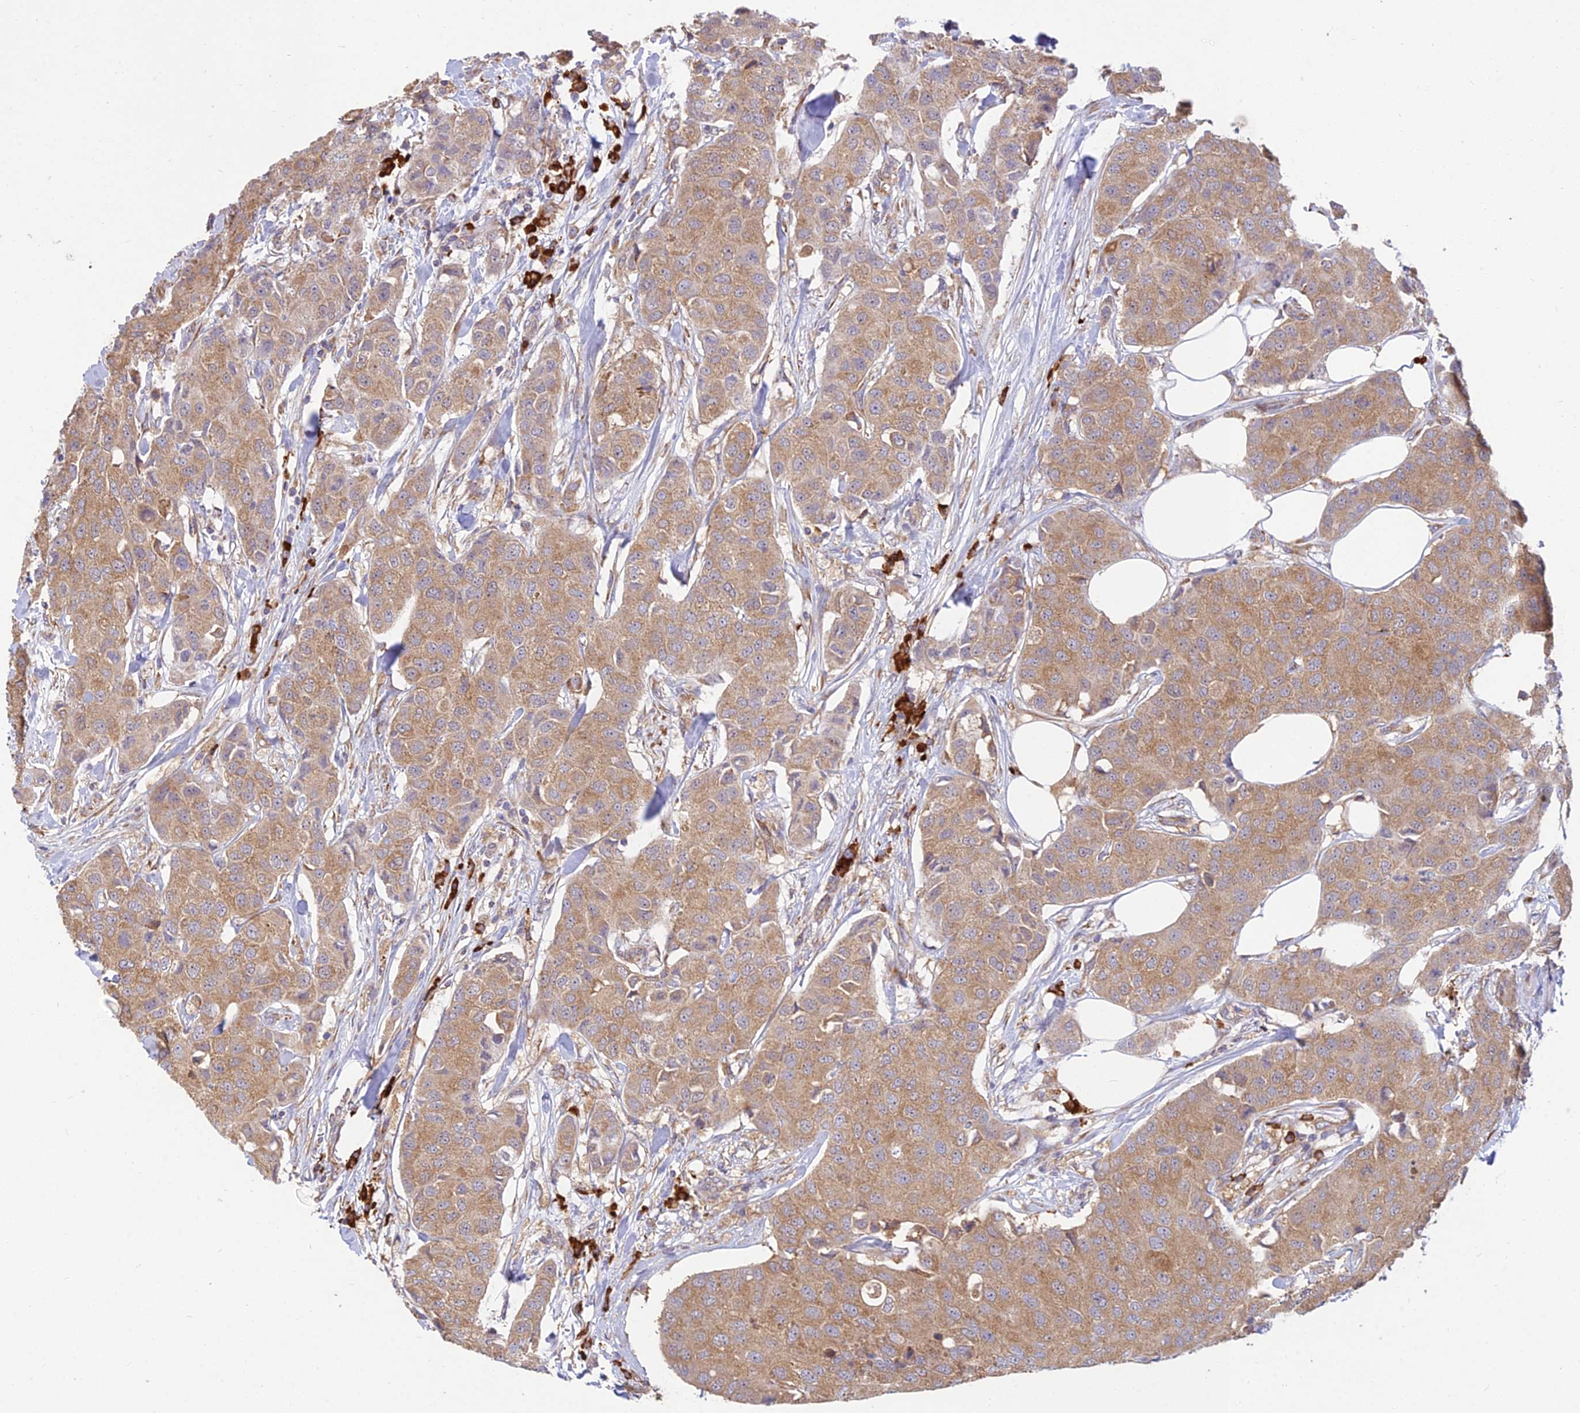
{"staining": {"intensity": "moderate", "quantity": ">75%", "location": "cytoplasmic/membranous"}, "tissue": "breast cancer", "cell_type": "Tumor cells", "image_type": "cancer", "snomed": [{"axis": "morphology", "description": "Duct carcinoma"}, {"axis": "topography", "description": "Breast"}], "caption": "Immunohistochemistry (IHC) staining of breast invasive ductal carcinoma, which reveals medium levels of moderate cytoplasmic/membranous expression in approximately >75% of tumor cells indicating moderate cytoplasmic/membranous protein positivity. The staining was performed using DAB (brown) for protein detection and nuclei were counterstained in hematoxylin (blue).", "gene": "NXNL2", "patient": {"sex": "female", "age": 80}}